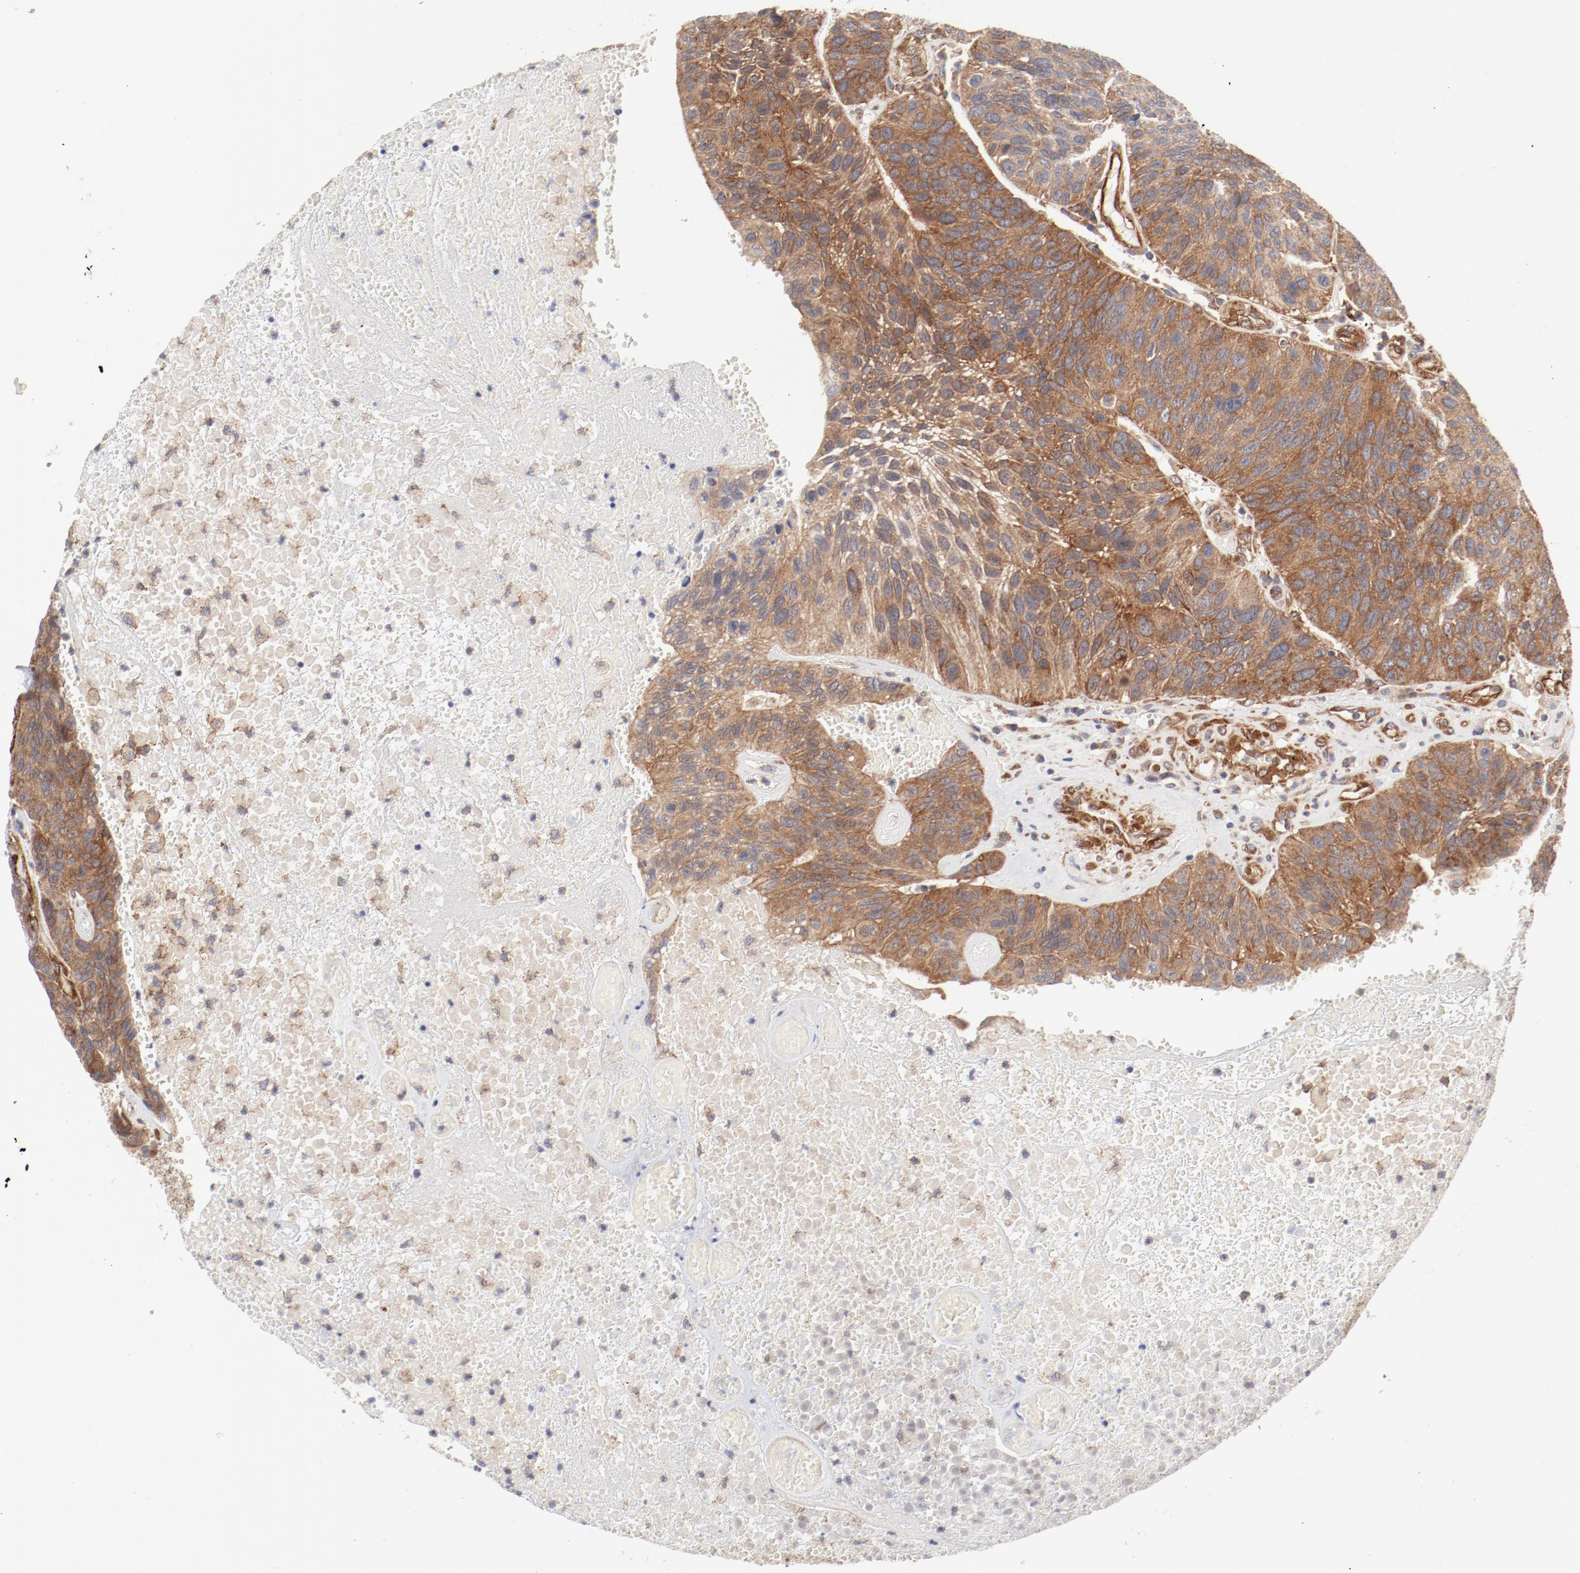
{"staining": {"intensity": "moderate", "quantity": ">75%", "location": "cytoplasmic/membranous"}, "tissue": "urothelial cancer", "cell_type": "Tumor cells", "image_type": "cancer", "snomed": [{"axis": "morphology", "description": "Urothelial carcinoma, High grade"}, {"axis": "topography", "description": "Urinary bladder"}], "caption": "Urothelial cancer was stained to show a protein in brown. There is medium levels of moderate cytoplasmic/membranous positivity in about >75% of tumor cells. (brown staining indicates protein expression, while blue staining denotes nuclei).", "gene": "AP2A1", "patient": {"sex": "male", "age": 66}}